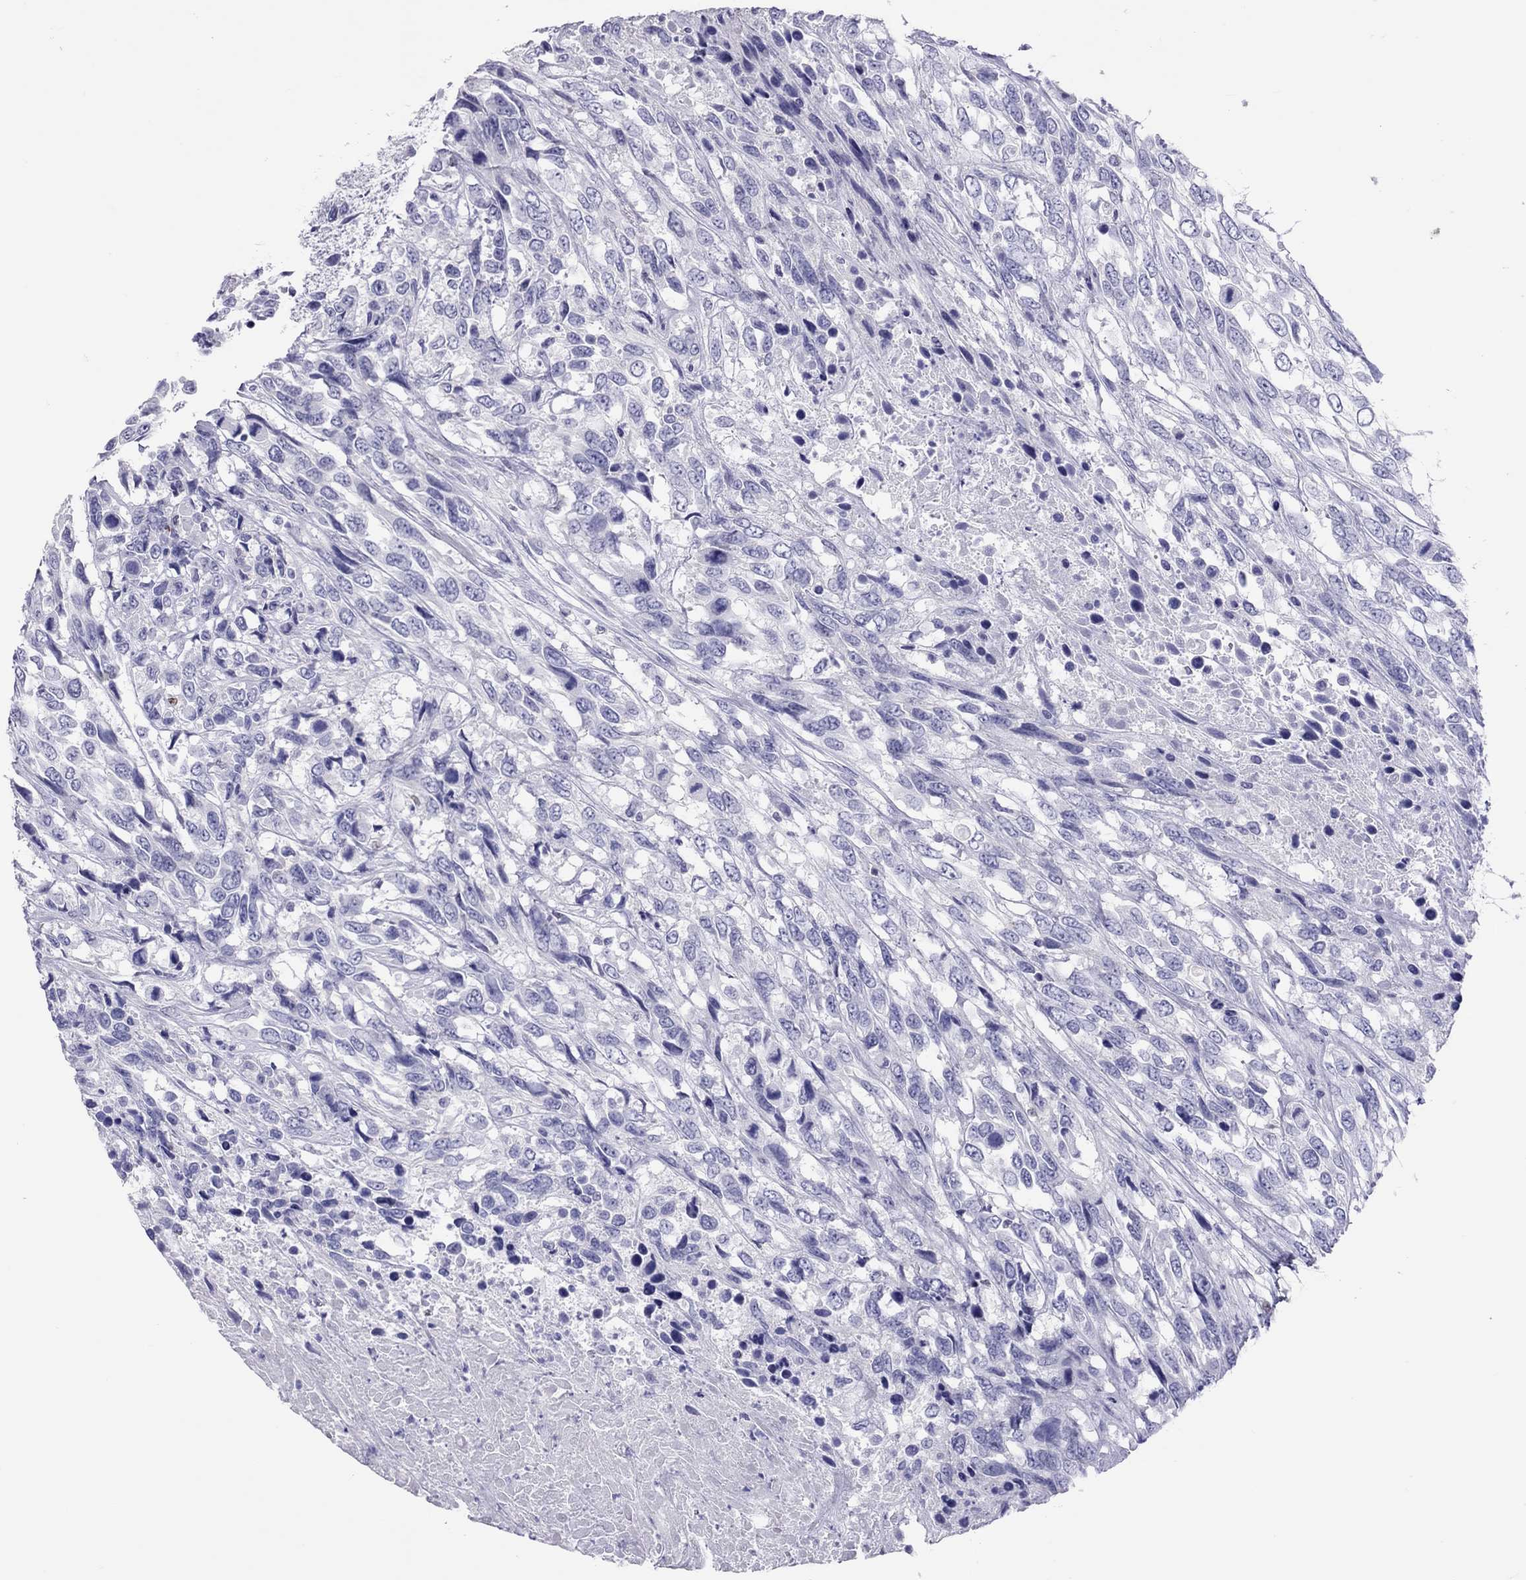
{"staining": {"intensity": "negative", "quantity": "none", "location": "none"}, "tissue": "urothelial cancer", "cell_type": "Tumor cells", "image_type": "cancer", "snomed": [{"axis": "morphology", "description": "Urothelial carcinoma, High grade"}, {"axis": "topography", "description": "Urinary bladder"}], "caption": "IHC image of high-grade urothelial carcinoma stained for a protein (brown), which exhibits no positivity in tumor cells.", "gene": "STAG3", "patient": {"sex": "female", "age": 70}}